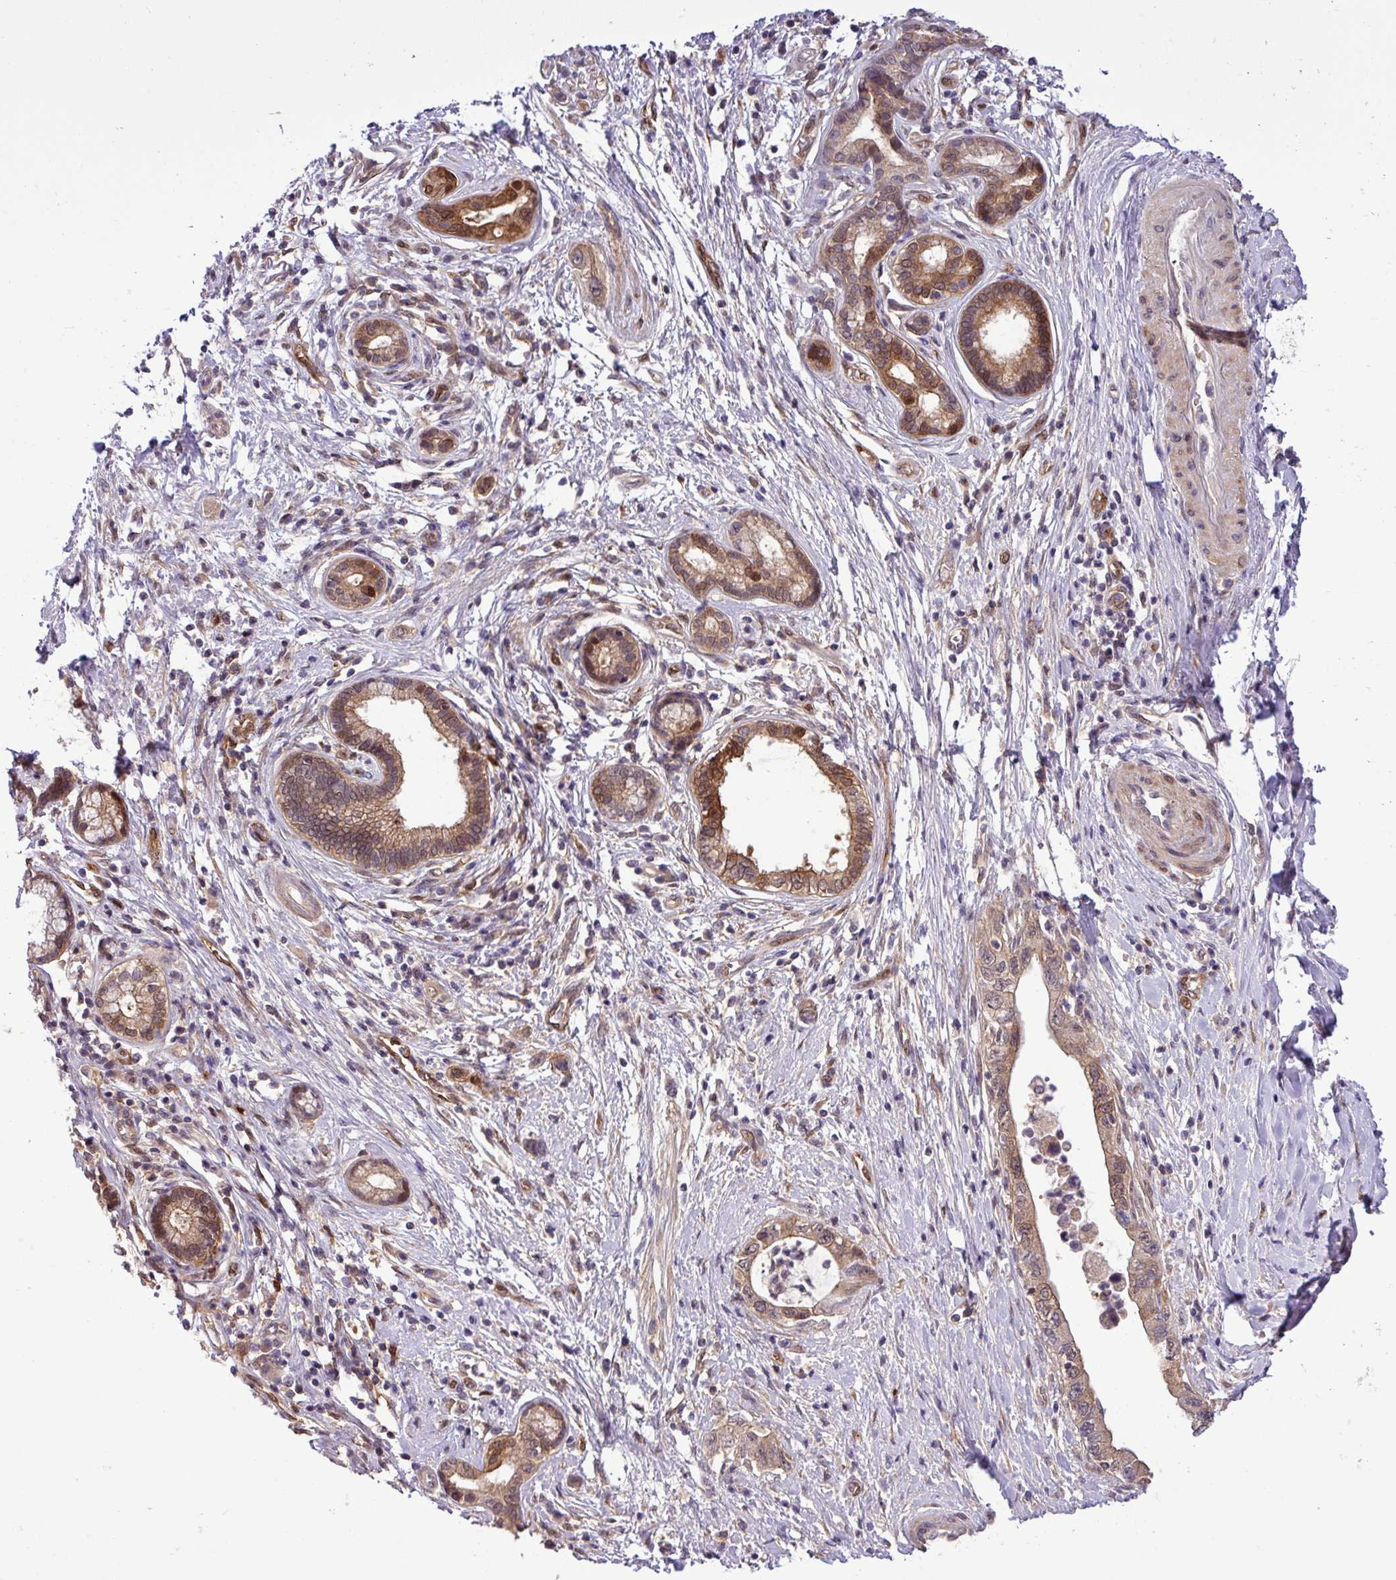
{"staining": {"intensity": "moderate", "quantity": ">75%", "location": "cytoplasmic/membranous,nuclear"}, "tissue": "pancreatic cancer", "cell_type": "Tumor cells", "image_type": "cancer", "snomed": [{"axis": "morphology", "description": "Adenocarcinoma, NOS"}, {"axis": "topography", "description": "Pancreas"}], "caption": "Pancreatic cancer stained for a protein (brown) demonstrates moderate cytoplasmic/membranous and nuclear positive staining in approximately >75% of tumor cells.", "gene": "CARHSP1", "patient": {"sex": "female", "age": 73}}